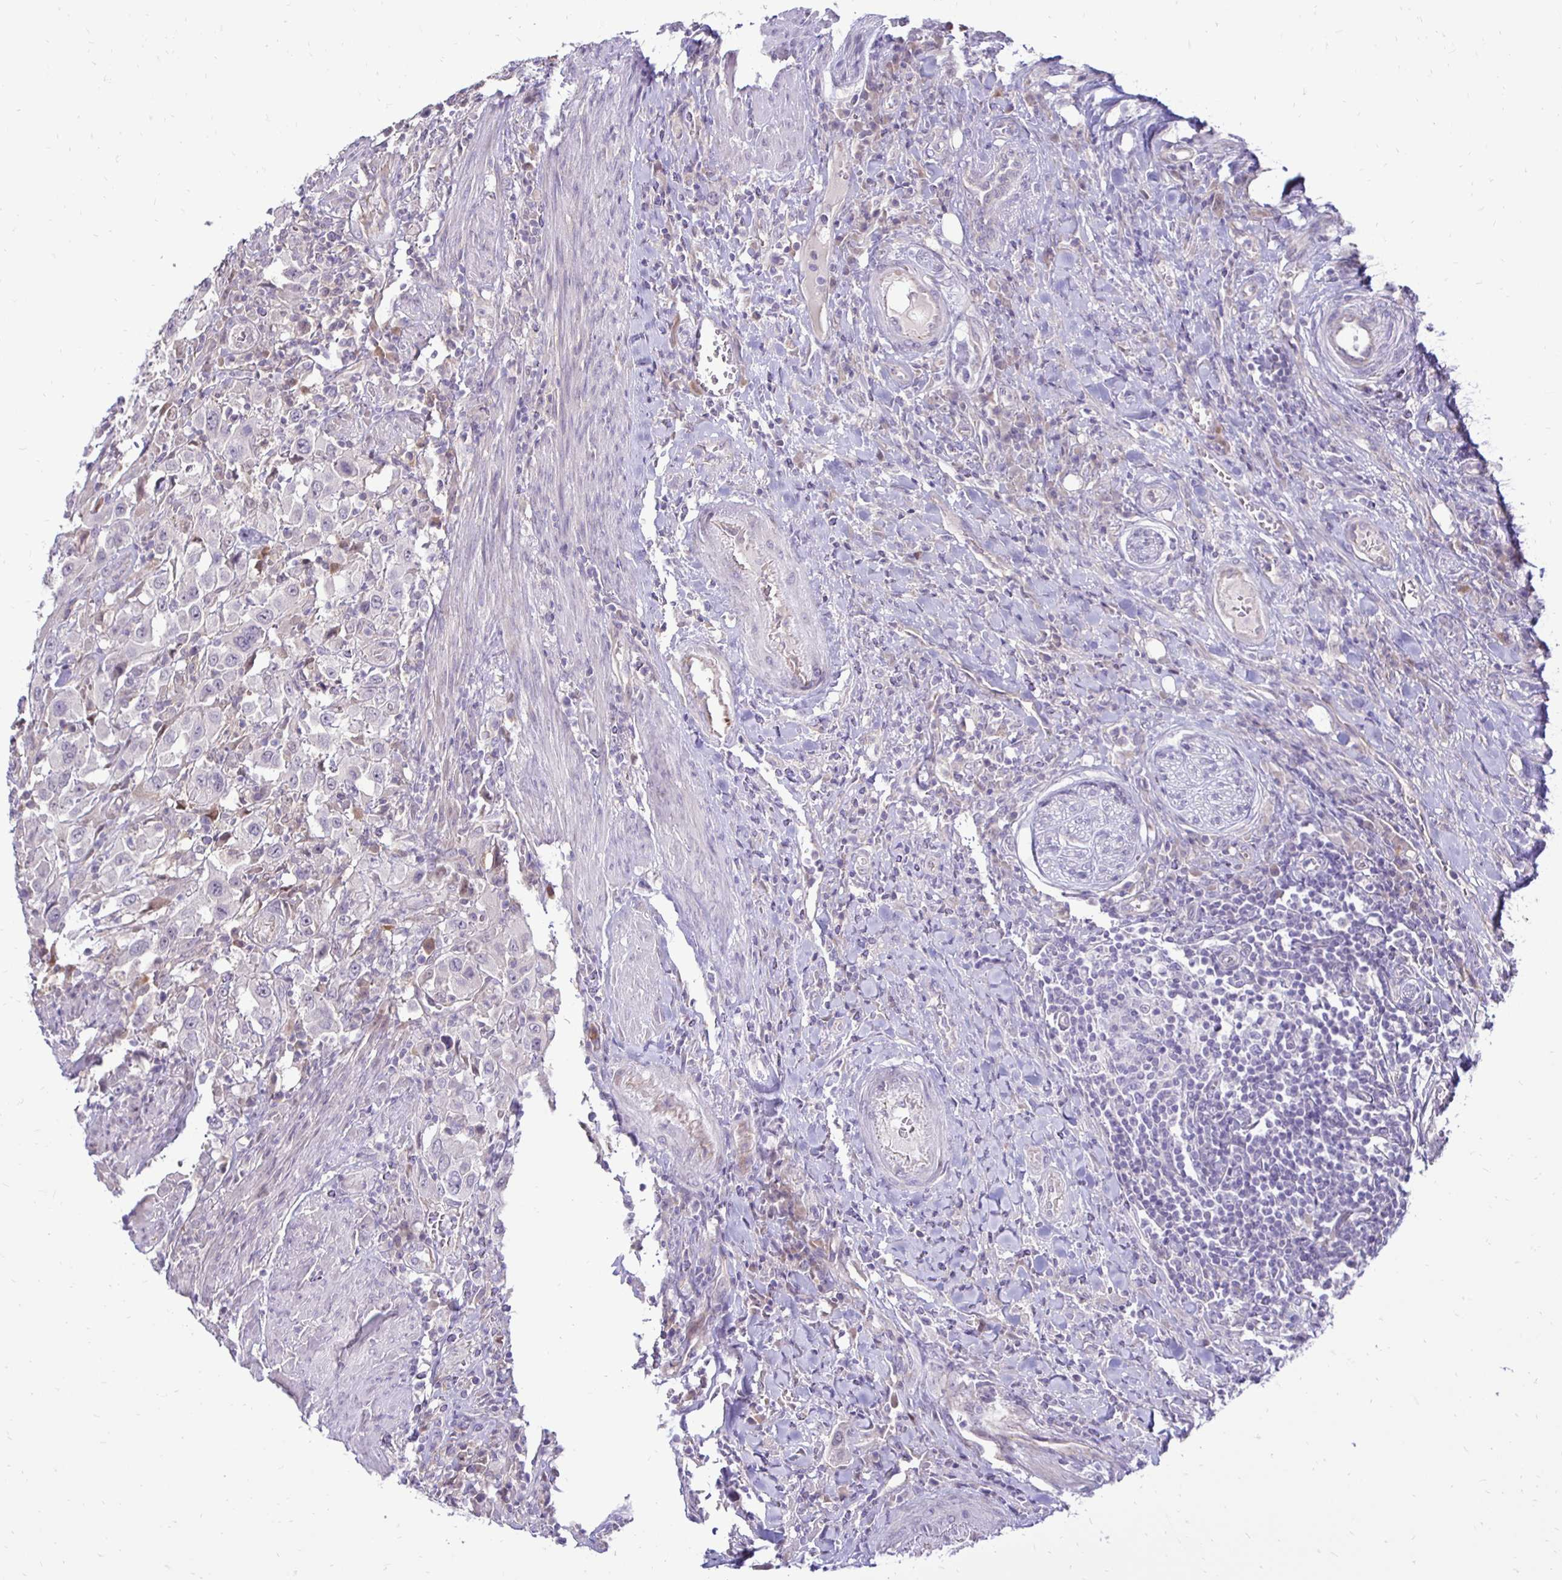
{"staining": {"intensity": "negative", "quantity": "none", "location": "none"}, "tissue": "urothelial cancer", "cell_type": "Tumor cells", "image_type": "cancer", "snomed": [{"axis": "morphology", "description": "Urothelial carcinoma, High grade"}, {"axis": "topography", "description": "Urinary bladder"}], "caption": "This micrograph is of urothelial cancer stained with immunohistochemistry (IHC) to label a protein in brown with the nuclei are counter-stained blue. There is no expression in tumor cells. (Immunohistochemistry (ihc), brightfield microscopy, high magnification).", "gene": "GAS2", "patient": {"sex": "male", "age": 61}}